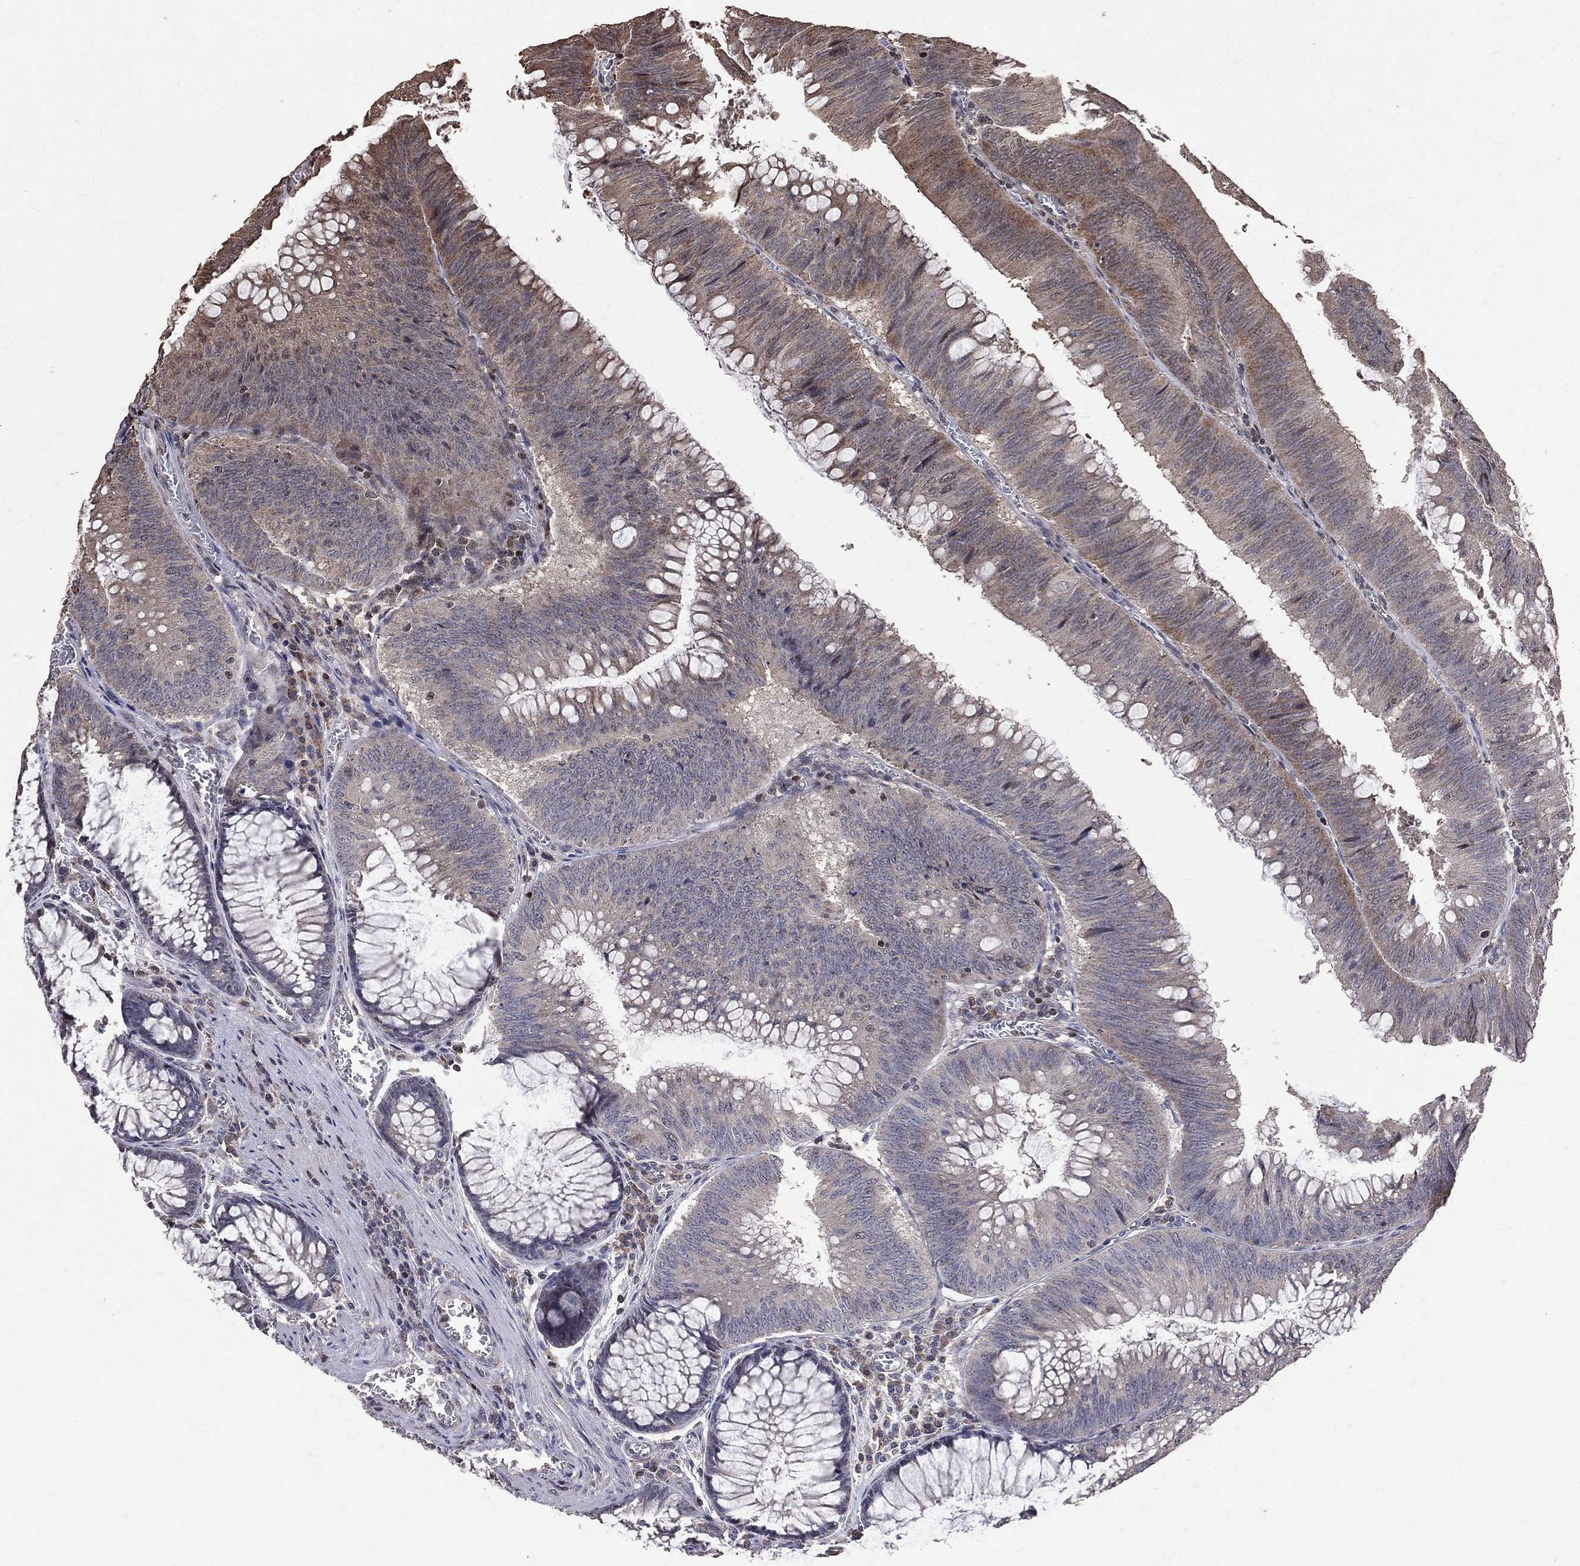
{"staining": {"intensity": "weak", "quantity": "25%-75%", "location": "cytoplasmic/membranous"}, "tissue": "colorectal cancer", "cell_type": "Tumor cells", "image_type": "cancer", "snomed": [{"axis": "morphology", "description": "Adenocarcinoma, NOS"}, {"axis": "topography", "description": "Rectum"}], "caption": "A micrograph of human colorectal cancer (adenocarcinoma) stained for a protein shows weak cytoplasmic/membranous brown staining in tumor cells.", "gene": "LY6K", "patient": {"sex": "female", "age": 72}}